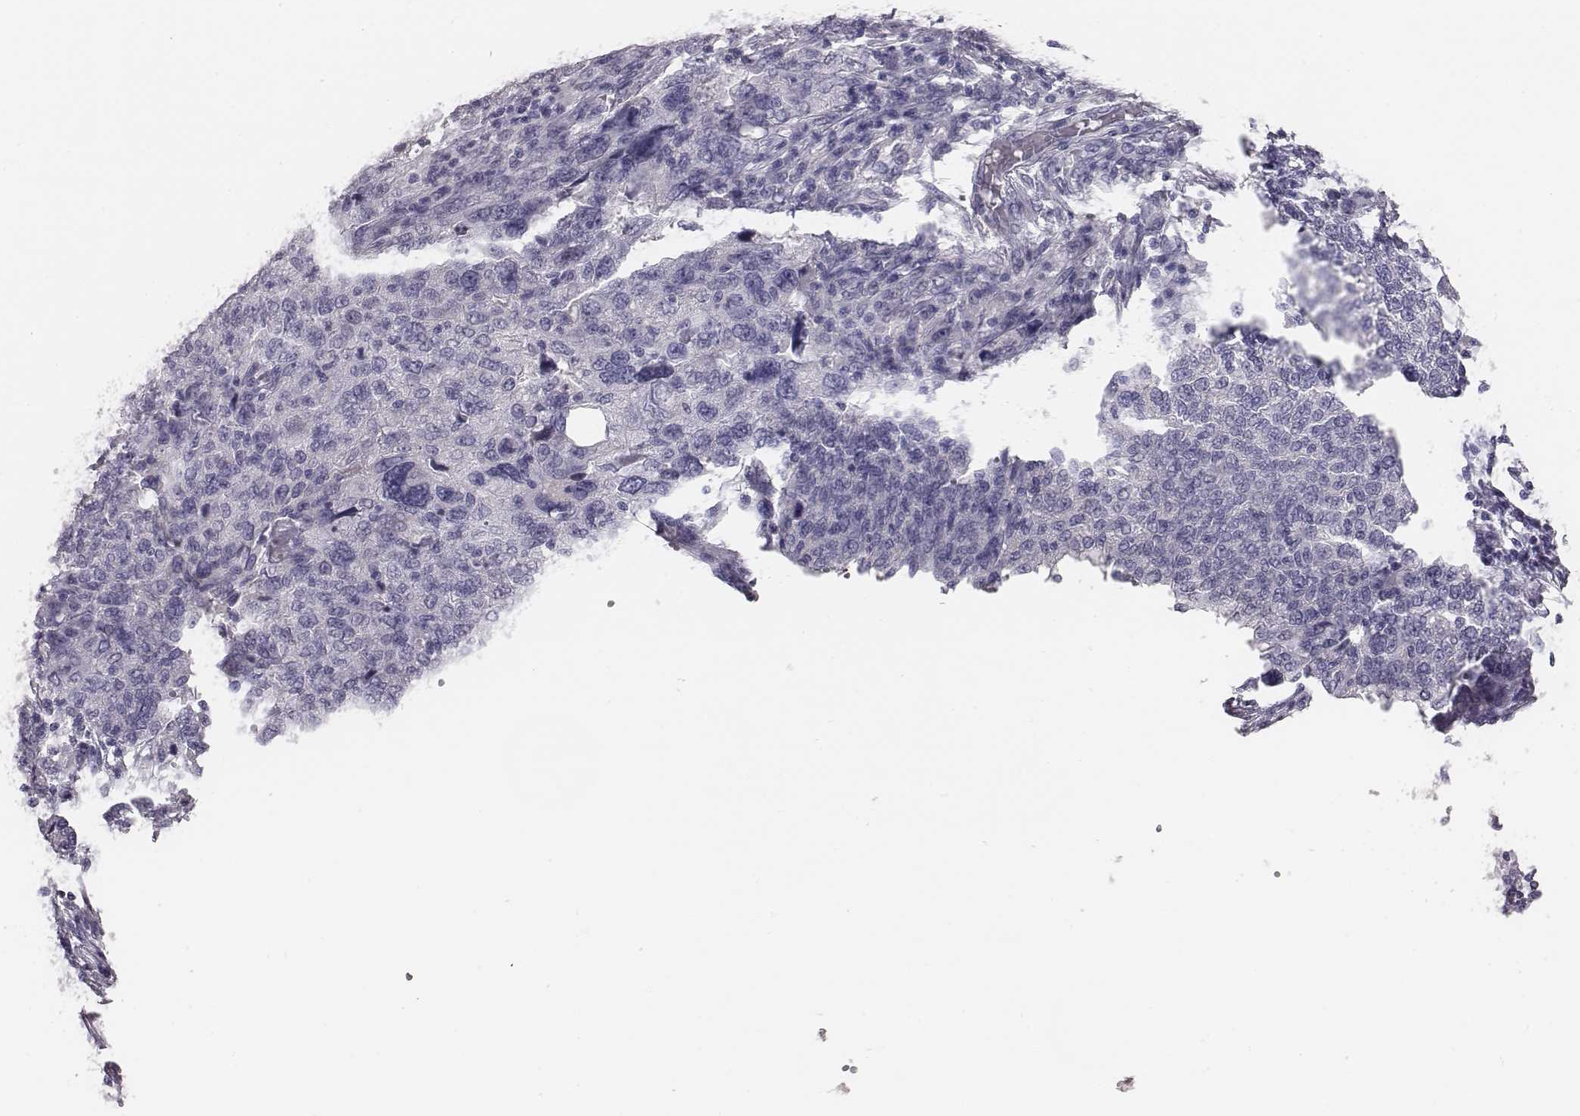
{"staining": {"intensity": "negative", "quantity": "none", "location": "none"}, "tissue": "ovarian cancer", "cell_type": "Tumor cells", "image_type": "cancer", "snomed": [{"axis": "morphology", "description": "Carcinoma, endometroid"}, {"axis": "topography", "description": "Ovary"}], "caption": "This is a image of IHC staining of ovarian cancer, which shows no staining in tumor cells.", "gene": "MYH6", "patient": {"sex": "female", "age": 58}}